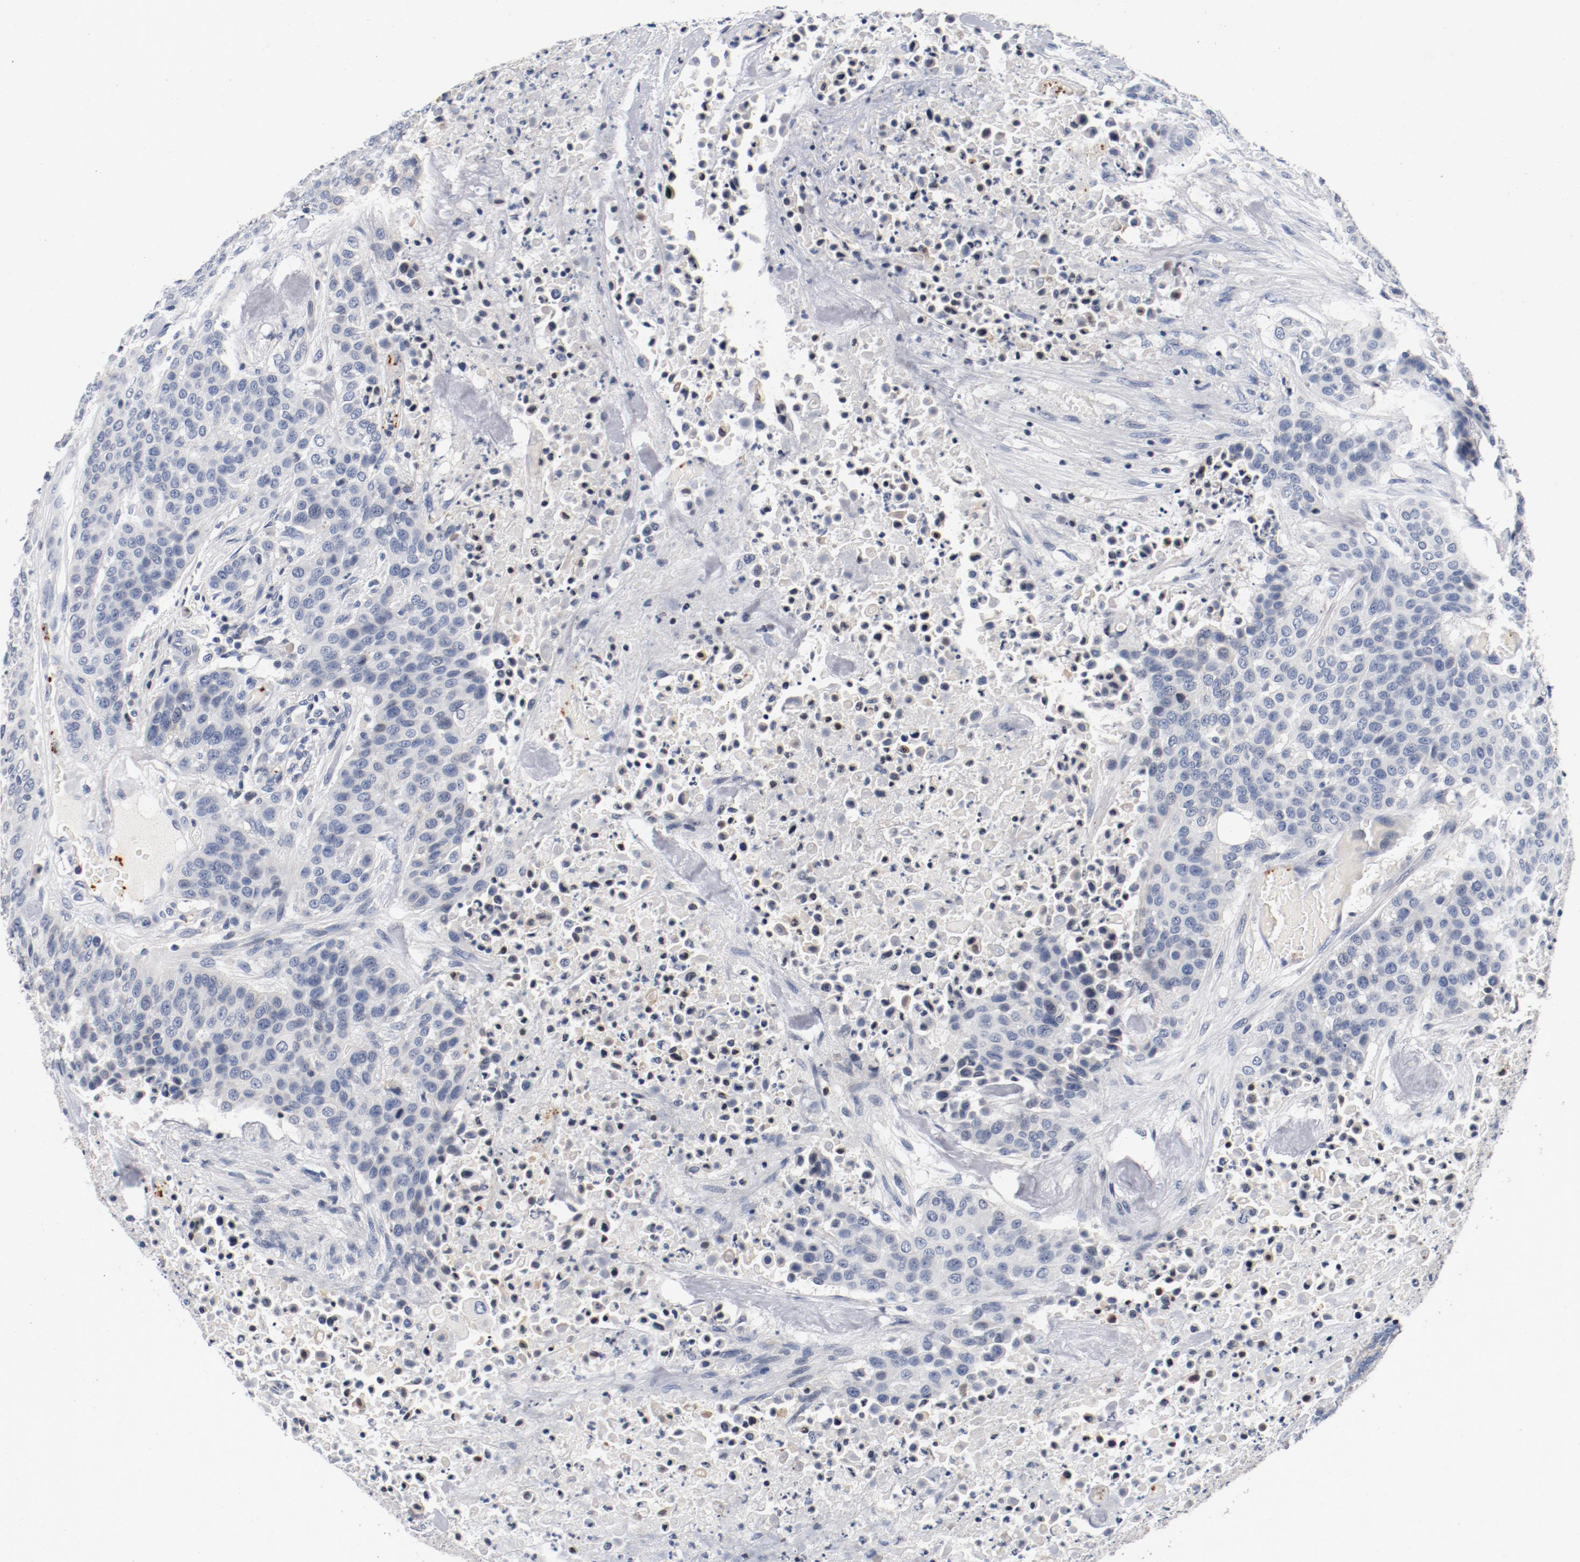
{"staining": {"intensity": "weak", "quantity": "25%-75%", "location": "cytoplasmic/membranous"}, "tissue": "urothelial cancer", "cell_type": "Tumor cells", "image_type": "cancer", "snomed": [{"axis": "morphology", "description": "Urothelial carcinoma, High grade"}, {"axis": "topography", "description": "Urinary bladder"}], "caption": "Brown immunohistochemical staining in human urothelial cancer displays weak cytoplasmic/membranous positivity in about 25%-75% of tumor cells.", "gene": "PIM1", "patient": {"sex": "male", "age": 74}}